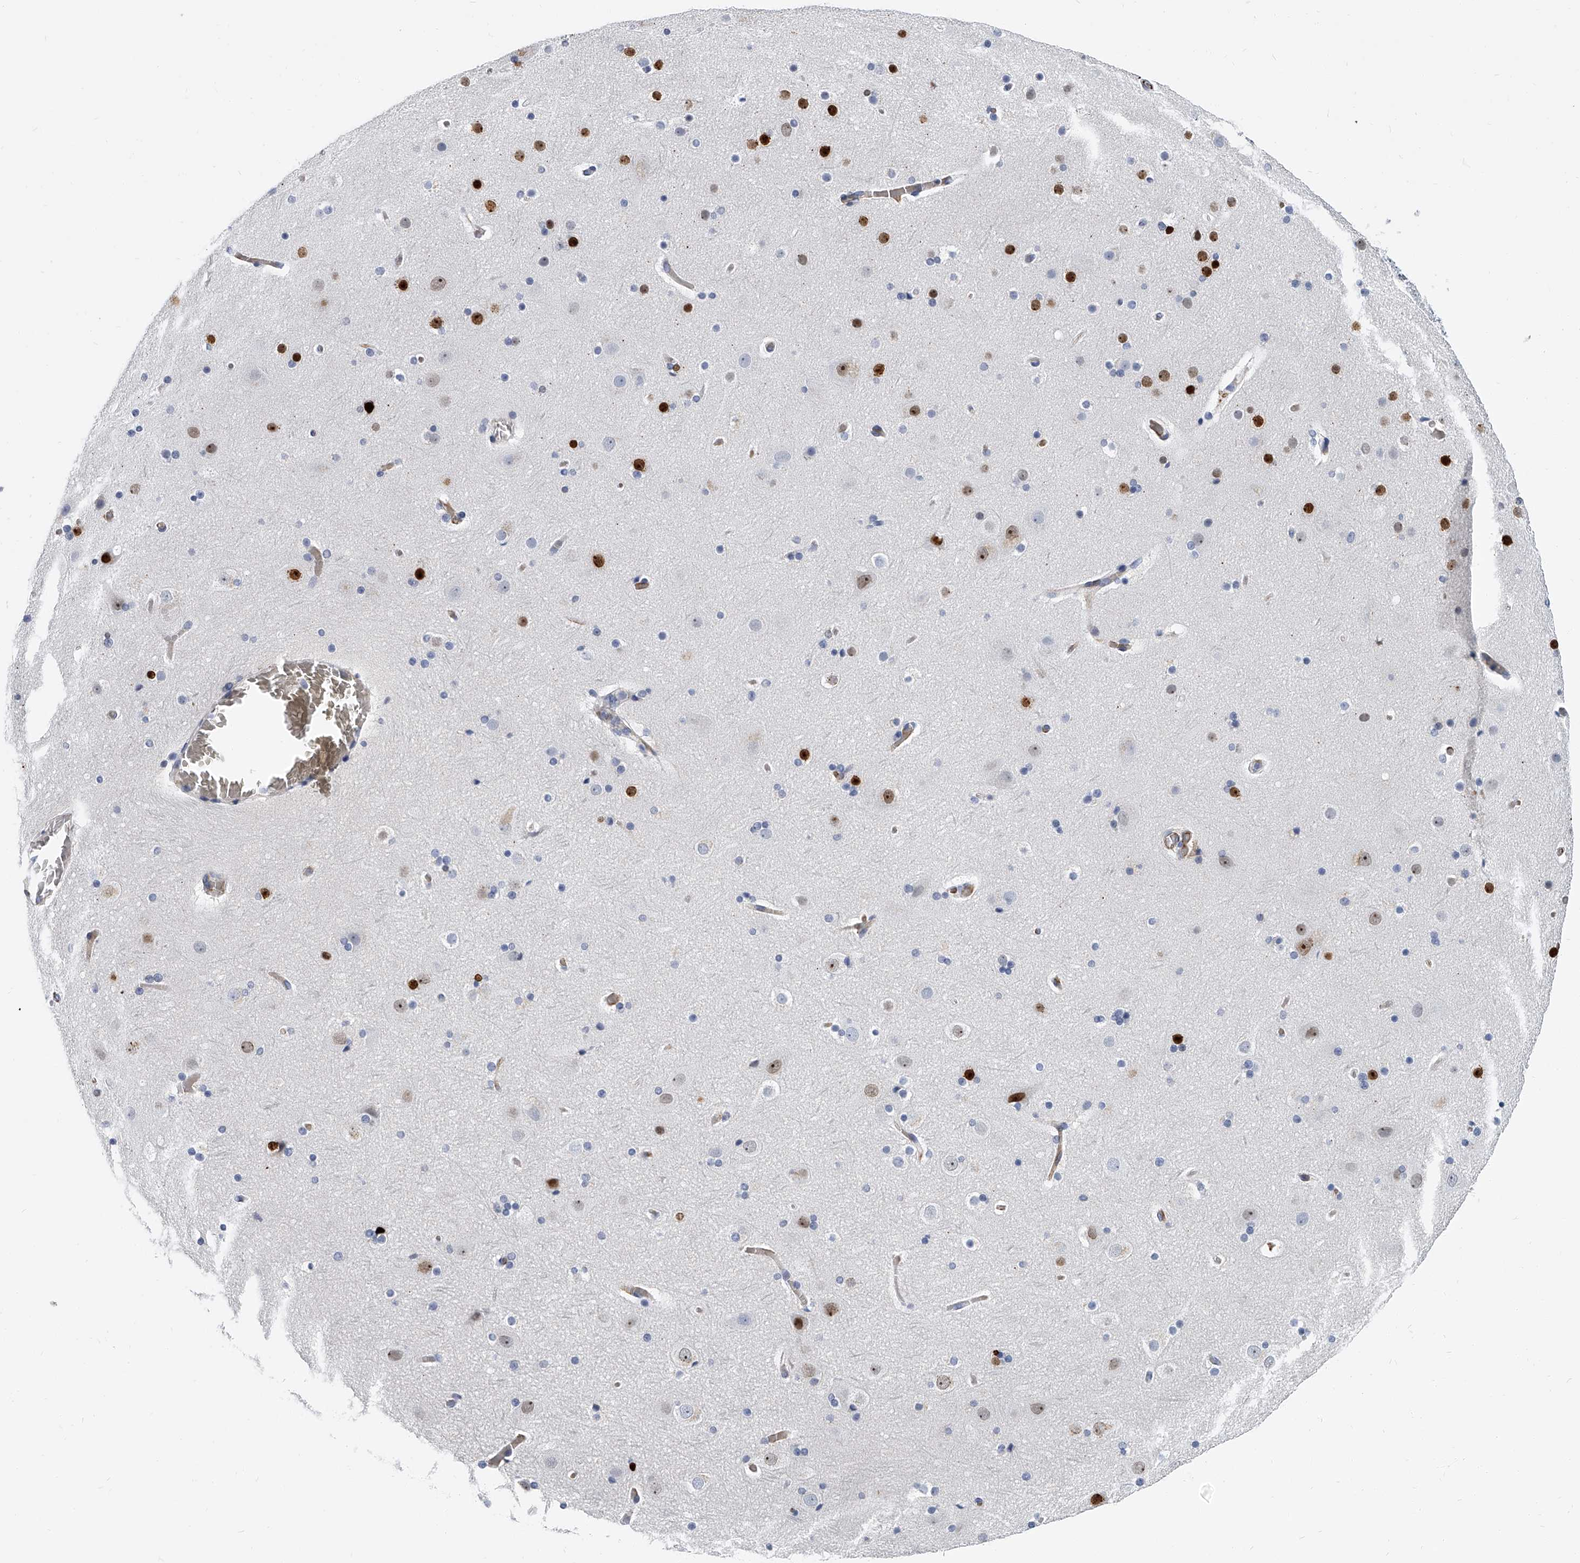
{"staining": {"intensity": "weak", "quantity": "25%-75%", "location": "cytoplasmic/membranous"}, "tissue": "cerebral cortex", "cell_type": "Endothelial cells", "image_type": "normal", "snomed": [{"axis": "morphology", "description": "Normal tissue, NOS"}, {"axis": "topography", "description": "Cerebral cortex"}], "caption": "Normal cerebral cortex reveals weak cytoplasmic/membranous staining in about 25%-75% of endothelial cells, visualized by immunohistochemistry. (DAB IHC with brightfield microscopy, high magnification).", "gene": "KIRREL1", "patient": {"sex": "male", "age": 57}}